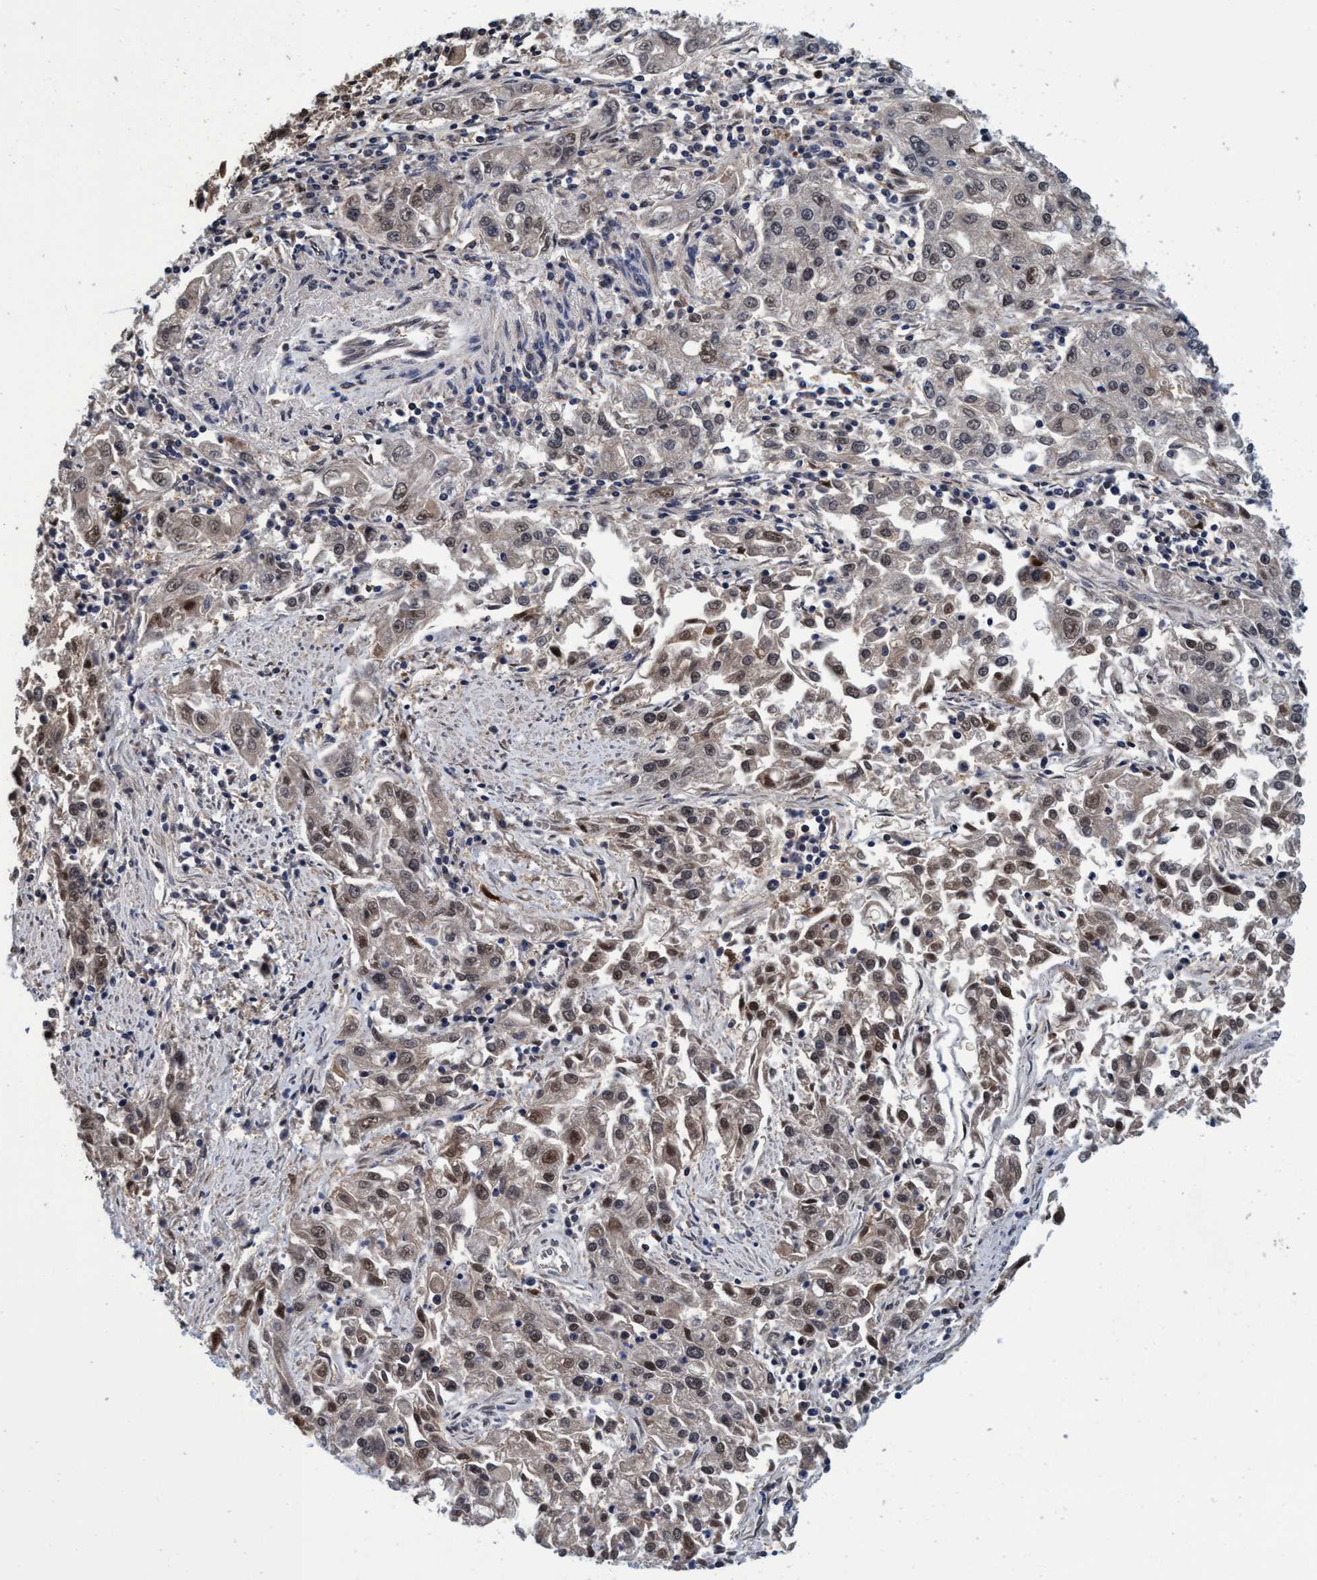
{"staining": {"intensity": "weak", "quantity": "25%-75%", "location": "cytoplasmic/membranous,nuclear"}, "tissue": "endometrial cancer", "cell_type": "Tumor cells", "image_type": "cancer", "snomed": [{"axis": "morphology", "description": "Adenocarcinoma, NOS"}, {"axis": "topography", "description": "Endometrium"}], "caption": "Endometrial cancer stained with a brown dye demonstrates weak cytoplasmic/membranous and nuclear positive staining in approximately 25%-75% of tumor cells.", "gene": "PSMD12", "patient": {"sex": "female", "age": 49}}